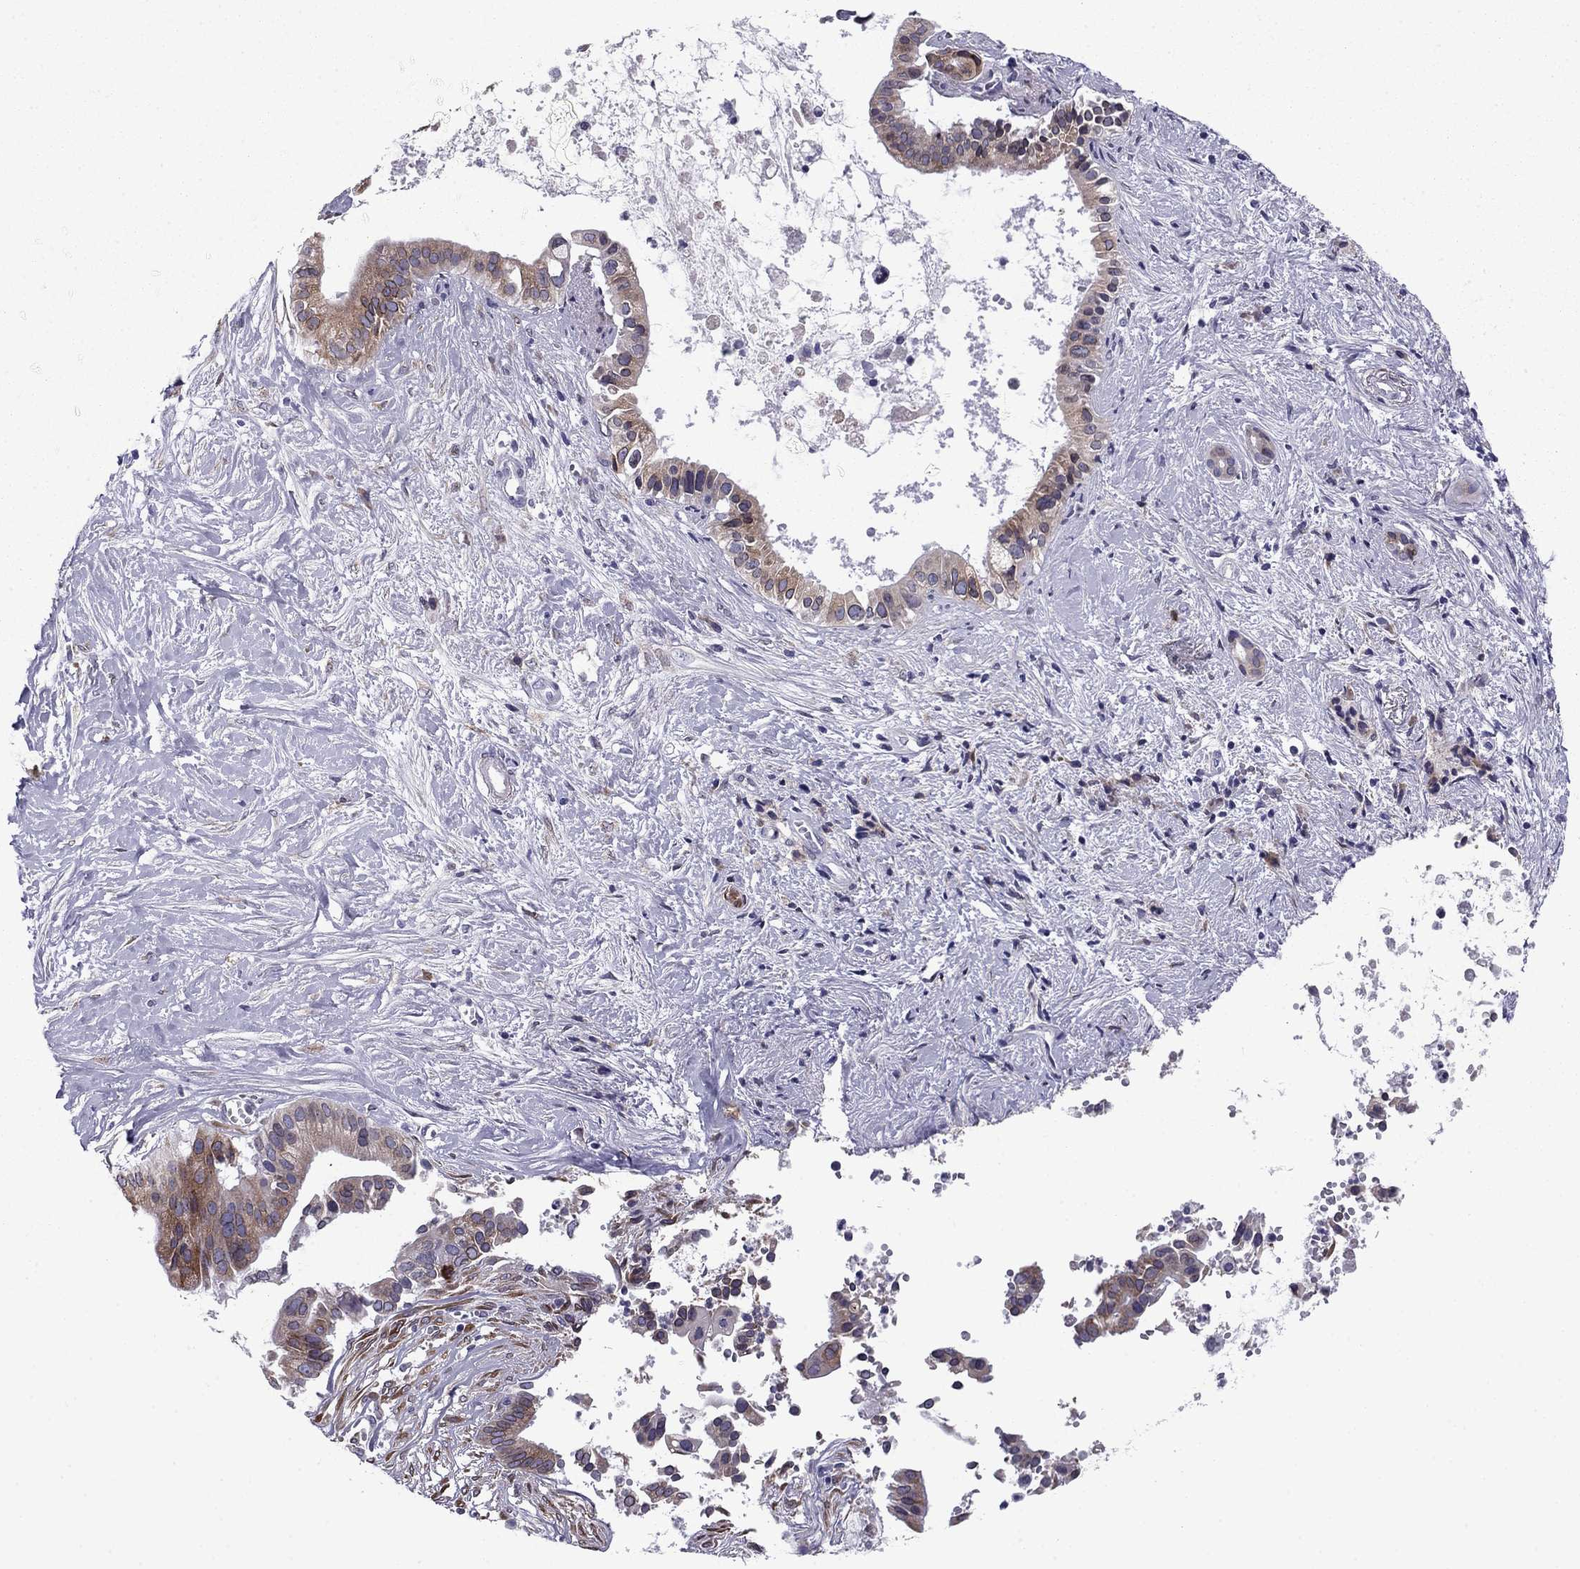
{"staining": {"intensity": "moderate", "quantity": "25%-75%", "location": "cytoplasmic/membranous"}, "tissue": "pancreatic cancer", "cell_type": "Tumor cells", "image_type": "cancer", "snomed": [{"axis": "morphology", "description": "Adenocarcinoma, NOS"}, {"axis": "topography", "description": "Pancreas"}], "caption": "There is medium levels of moderate cytoplasmic/membranous expression in tumor cells of pancreatic adenocarcinoma, as demonstrated by immunohistochemical staining (brown color).", "gene": "TMED3", "patient": {"sex": "male", "age": 61}}